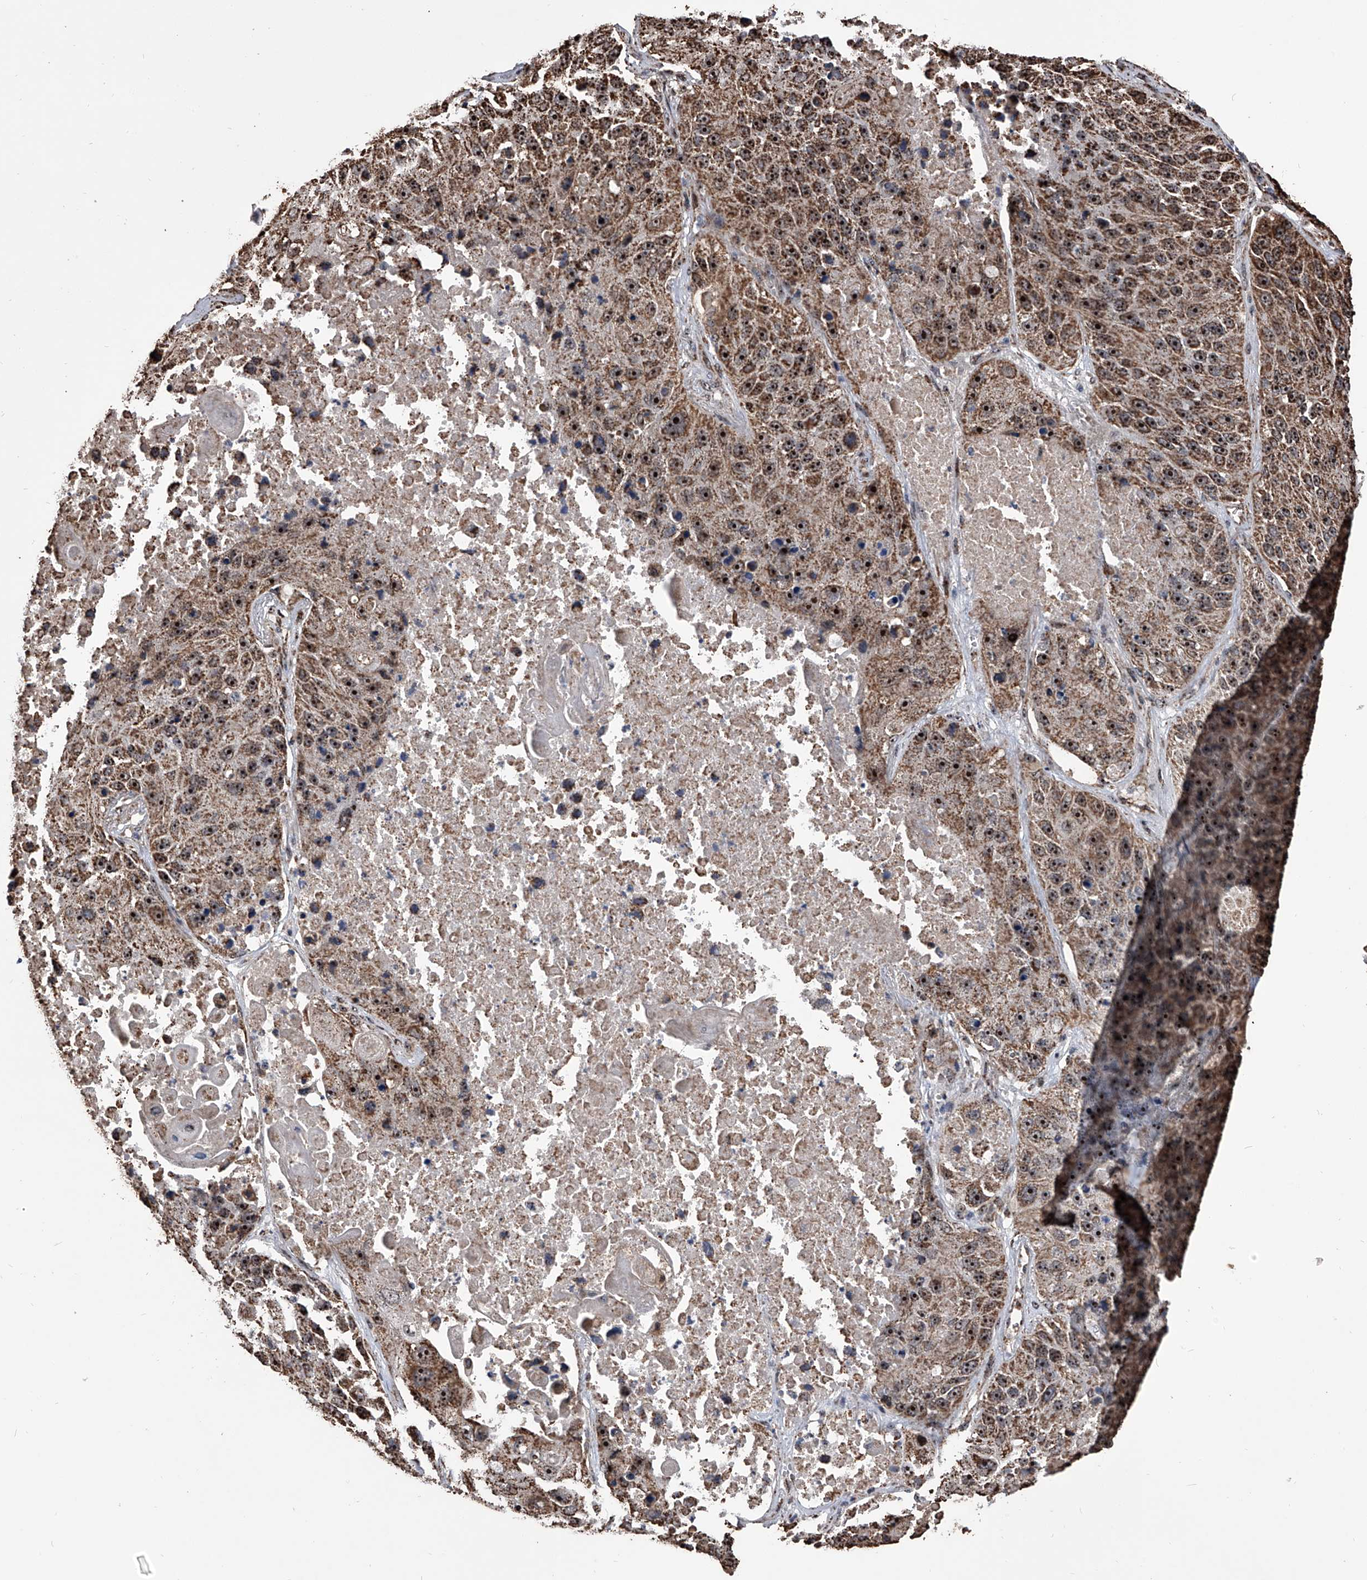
{"staining": {"intensity": "moderate", "quantity": ">75%", "location": "cytoplasmic/membranous"}, "tissue": "lung cancer", "cell_type": "Tumor cells", "image_type": "cancer", "snomed": [{"axis": "morphology", "description": "Squamous cell carcinoma, NOS"}, {"axis": "topography", "description": "Lung"}], "caption": "A brown stain shows moderate cytoplasmic/membranous expression of a protein in human squamous cell carcinoma (lung) tumor cells.", "gene": "SMPDL3A", "patient": {"sex": "male", "age": 61}}